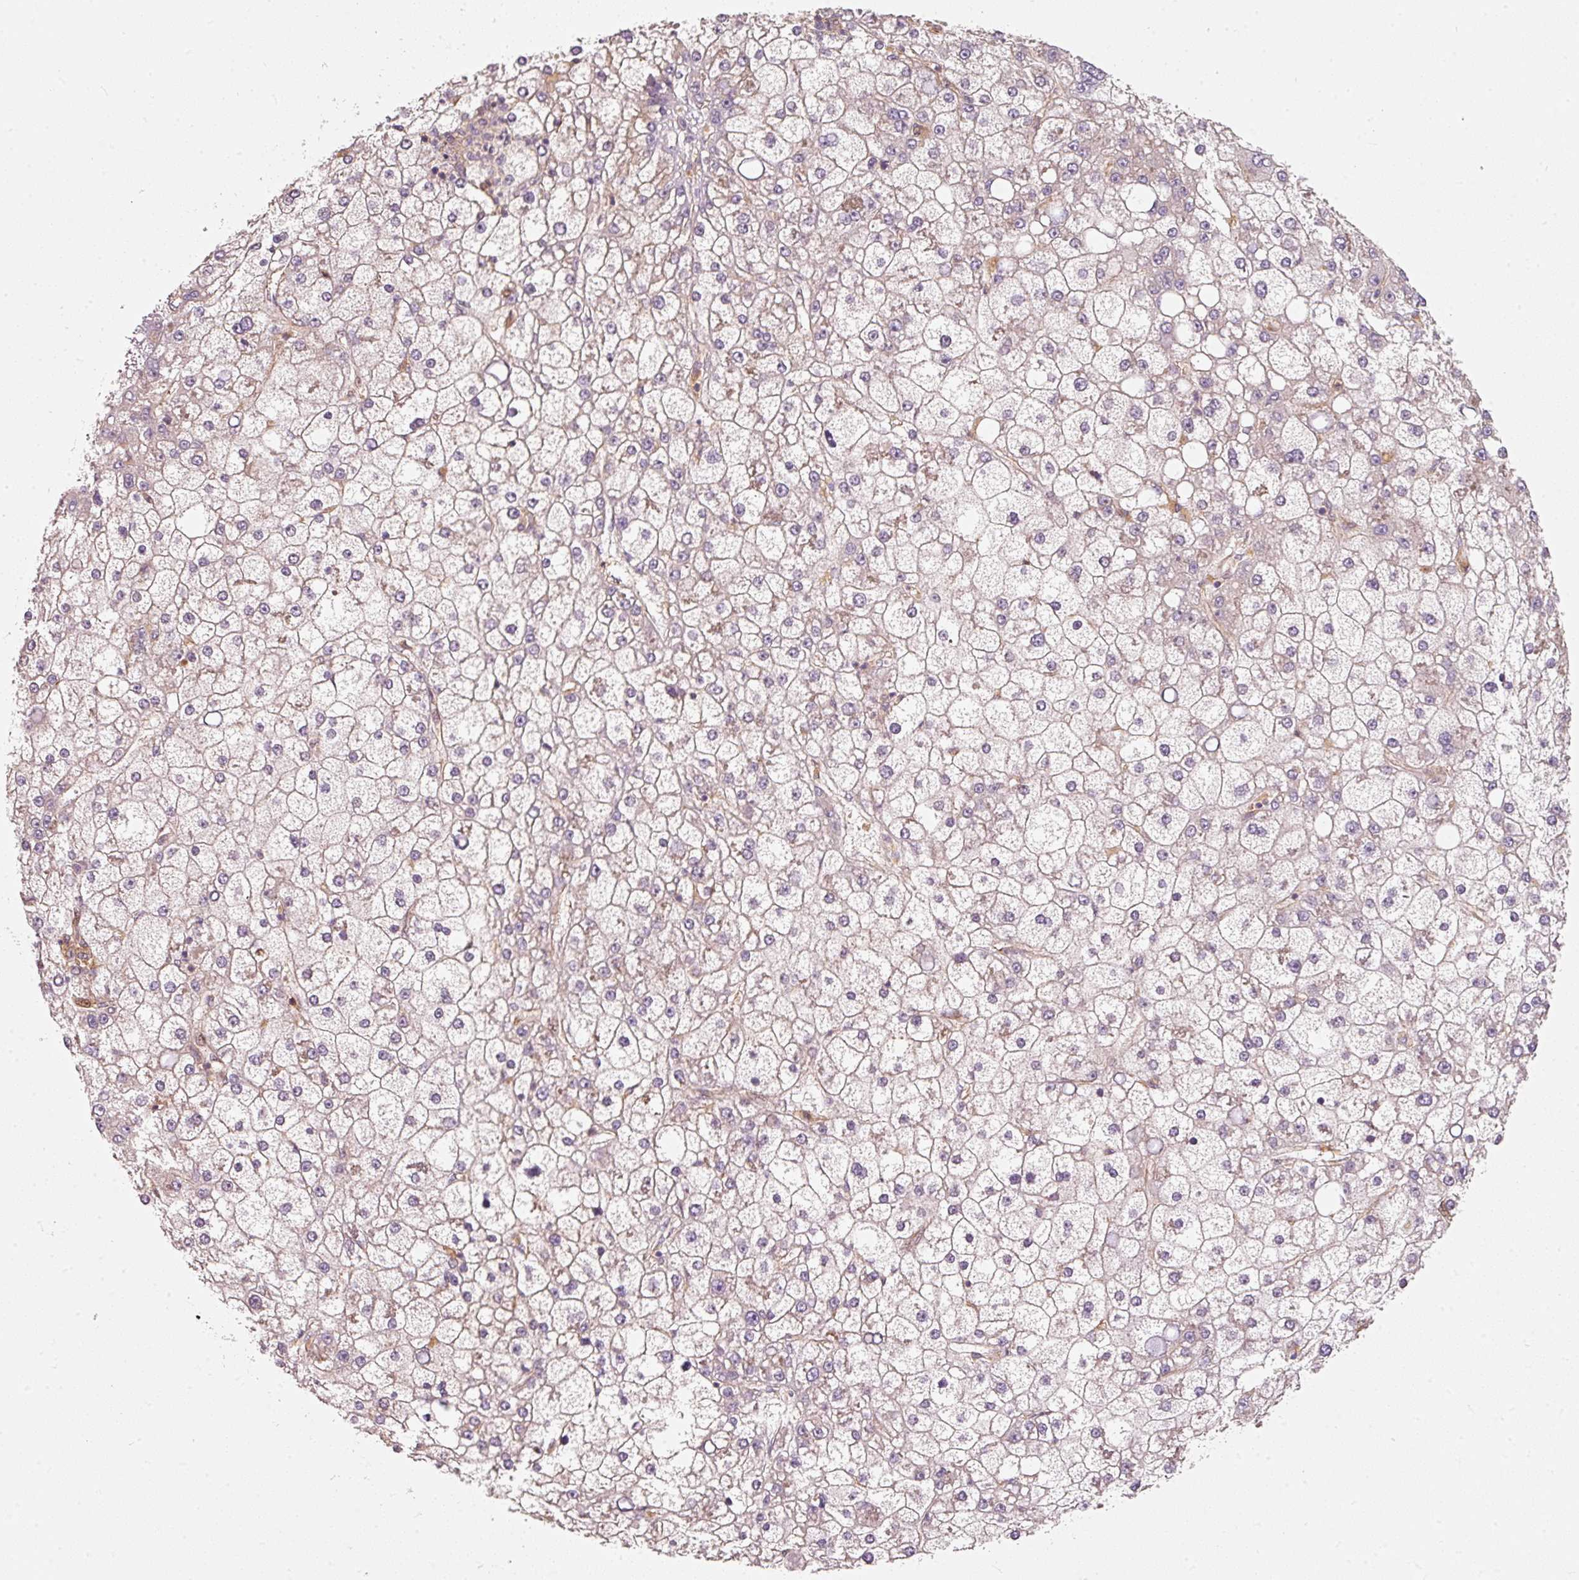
{"staining": {"intensity": "weak", "quantity": "<25%", "location": "cytoplasmic/membranous"}, "tissue": "liver cancer", "cell_type": "Tumor cells", "image_type": "cancer", "snomed": [{"axis": "morphology", "description": "Carcinoma, Hepatocellular, NOS"}, {"axis": "topography", "description": "Liver"}], "caption": "Protein analysis of liver cancer (hepatocellular carcinoma) demonstrates no significant expression in tumor cells.", "gene": "IQGAP2", "patient": {"sex": "male", "age": 67}}